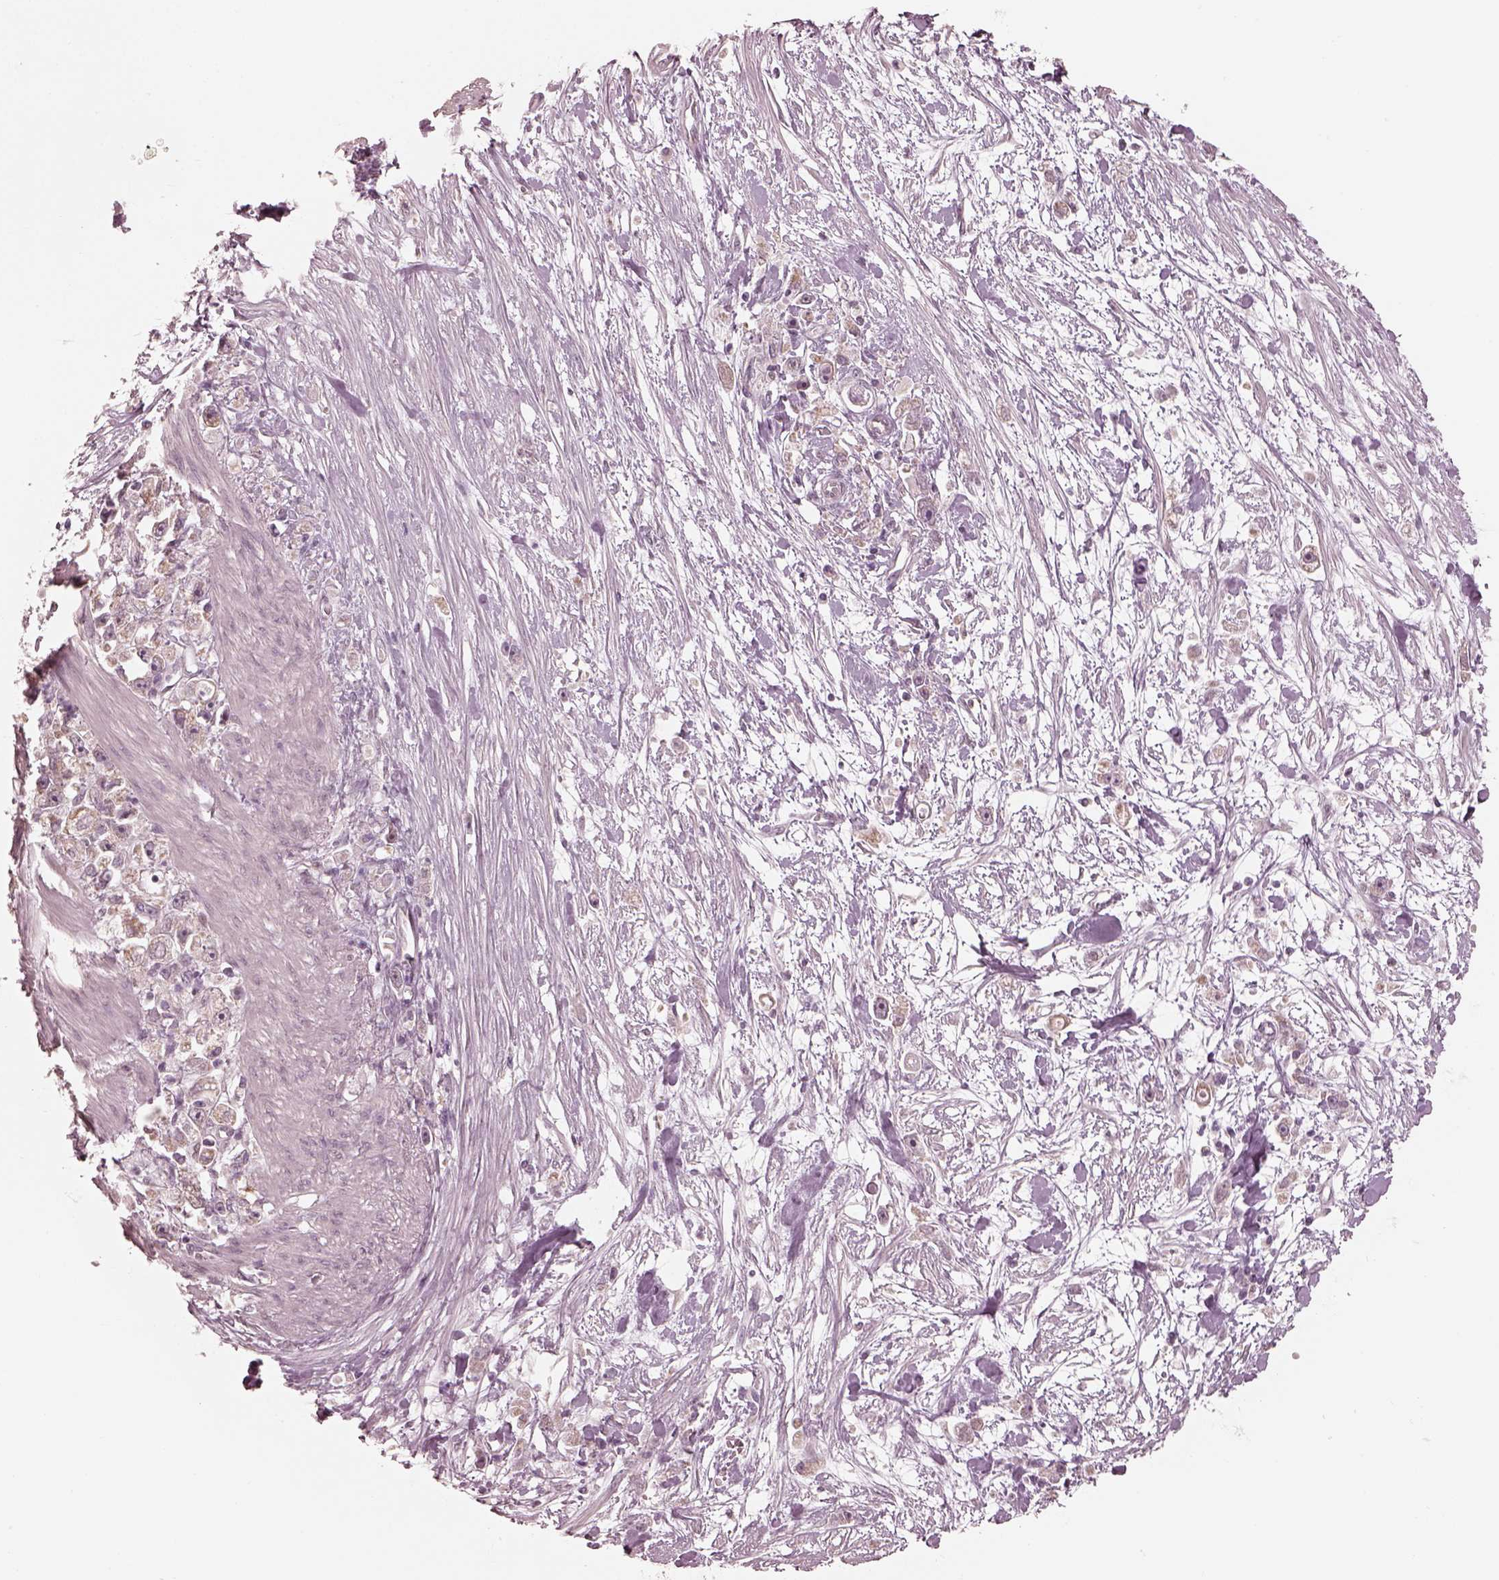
{"staining": {"intensity": "weak", "quantity": "<25%", "location": "cytoplasmic/membranous"}, "tissue": "stomach cancer", "cell_type": "Tumor cells", "image_type": "cancer", "snomed": [{"axis": "morphology", "description": "Adenocarcinoma, NOS"}, {"axis": "topography", "description": "Stomach"}], "caption": "This is an IHC histopathology image of human stomach cancer (adenocarcinoma). There is no expression in tumor cells.", "gene": "IQCB1", "patient": {"sex": "female", "age": 59}}